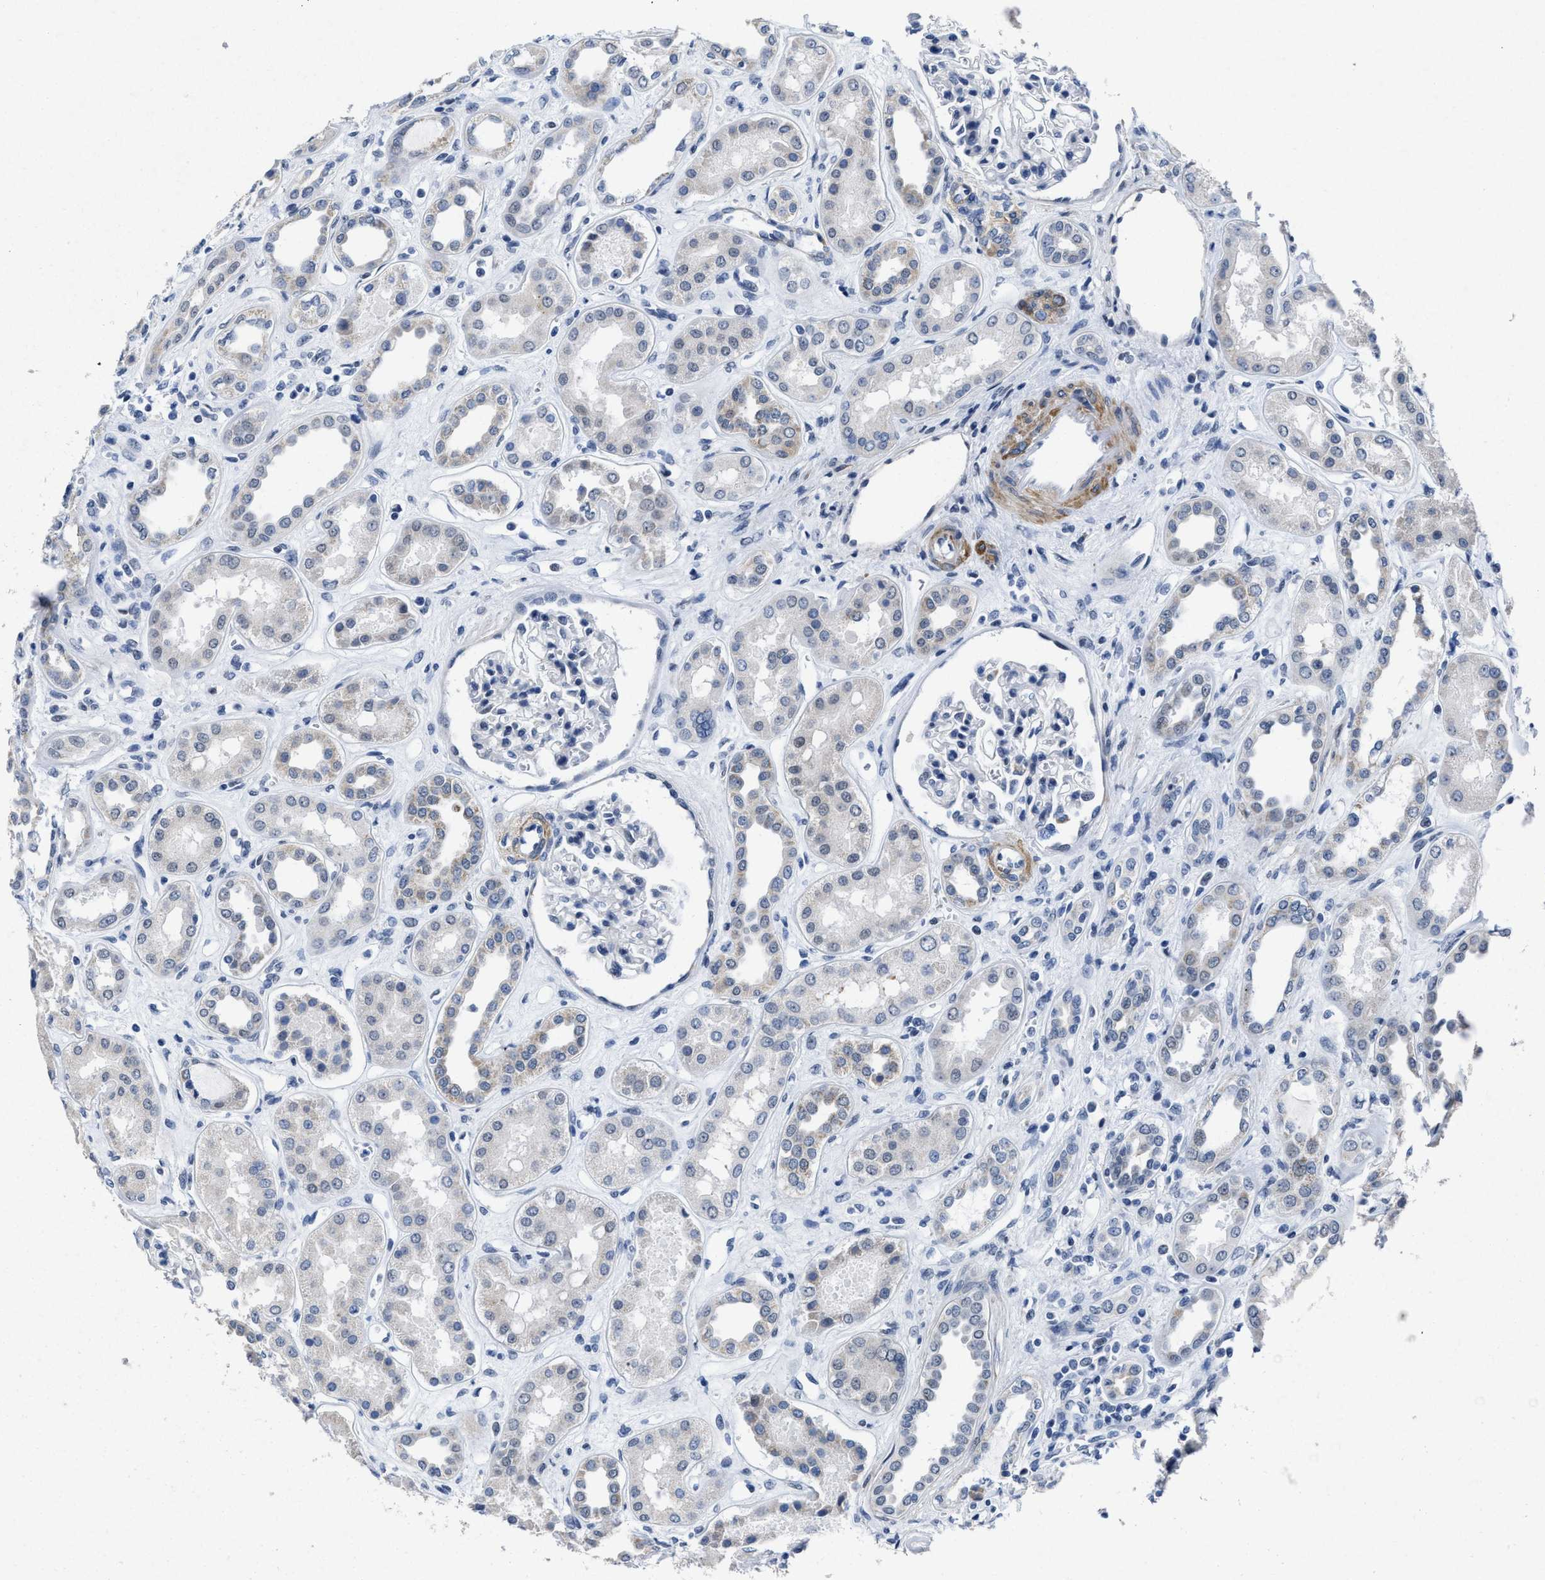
{"staining": {"intensity": "negative", "quantity": "none", "location": "none"}, "tissue": "kidney", "cell_type": "Cells in glomeruli", "image_type": "normal", "snomed": [{"axis": "morphology", "description": "Normal tissue, NOS"}, {"axis": "topography", "description": "Kidney"}], "caption": "Normal kidney was stained to show a protein in brown. There is no significant positivity in cells in glomeruli.", "gene": "ID3", "patient": {"sex": "male", "age": 59}}